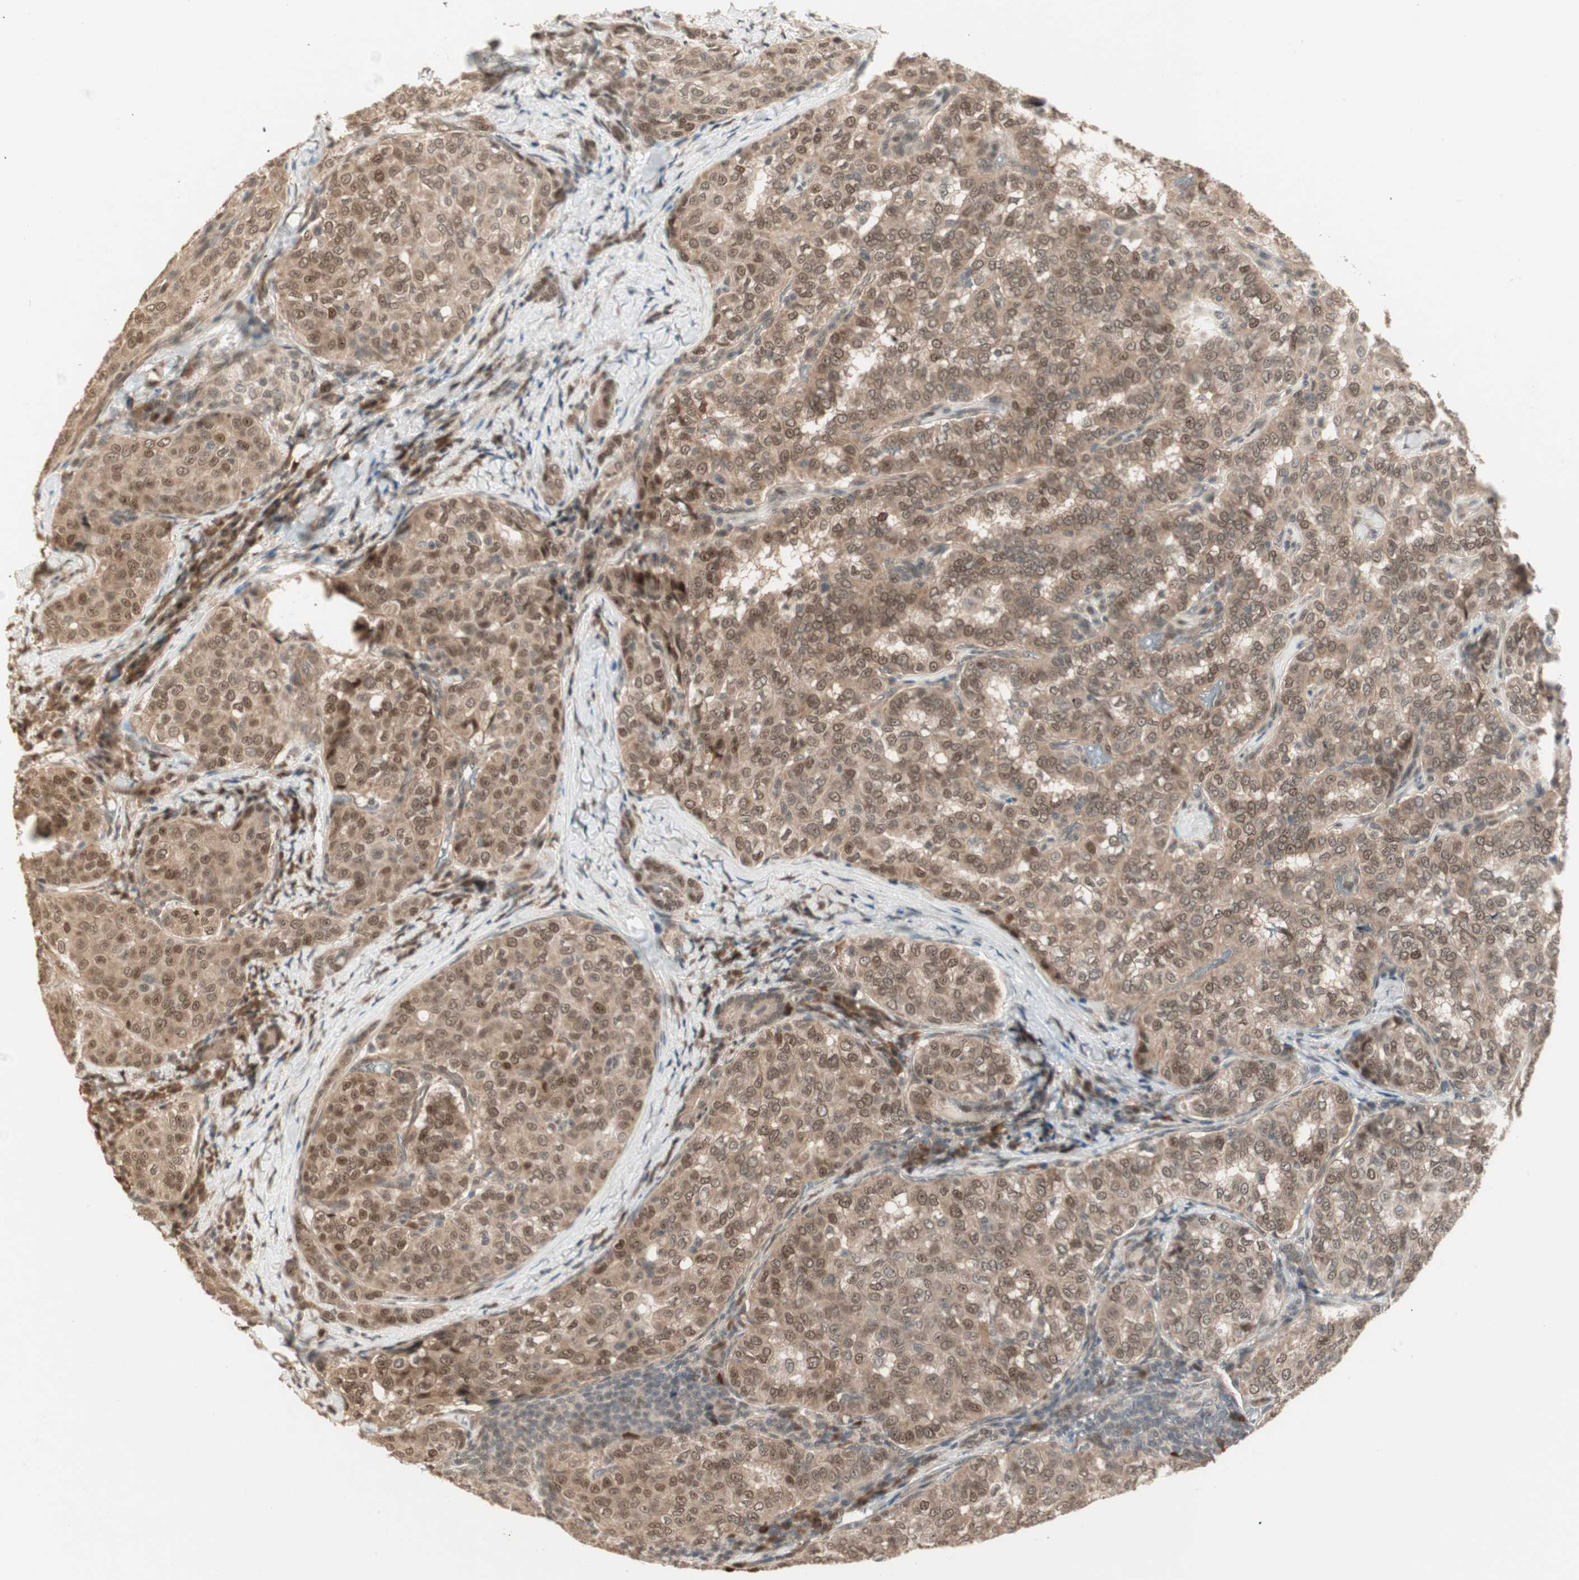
{"staining": {"intensity": "moderate", "quantity": ">75%", "location": "cytoplasmic/membranous,nuclear"}, "tissue": "thyroid cancer", "cell_type": "Tumor cells", "image_type": "cancer", "snomed": [{"axis": "morphology", "description": "Normal tissue, NOS"}, {"axis": "morphology", "description": "Papillary adenocarcinoma, NOS"}, {"axis": "topography", "description": "Thyroid gland"}], "caption": "About >75% of tumor cells in thyroid cancer (papillary adenocarcinoma) show moderate cytoplasmic/membranous and nuclear protein expression as visualized by brown immunohistochemical staining.", "gene": "ZSCAN31", "patient": {"sex": "female", "age": 30}}